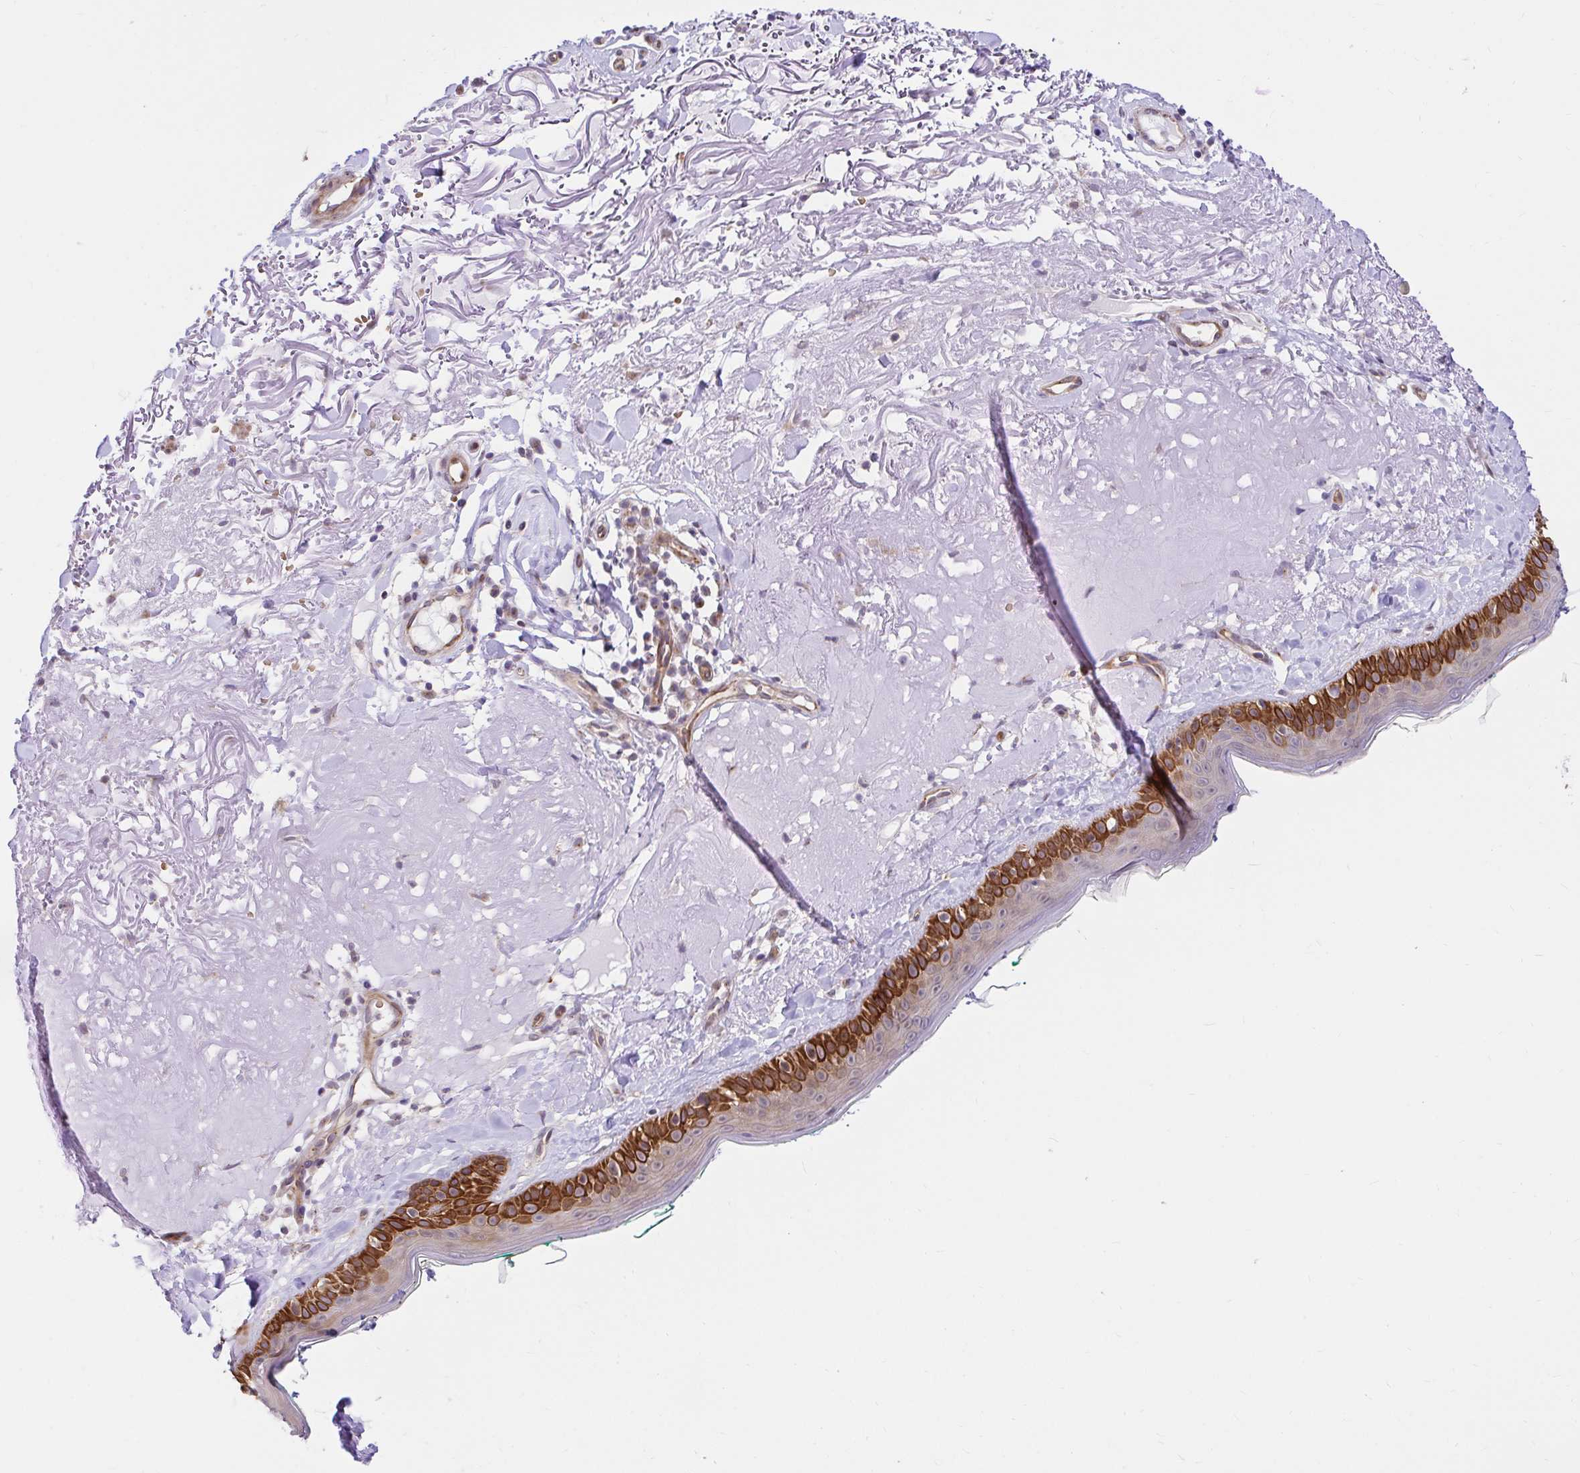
{"staining": {"intensity": "negative", "quantity": "none", "location": "none"}, "tissue": "skin", "cell_type": "Fibroblasts", "image_type": "normal", "snomed": [{"axis": "morphology", "description": "Normal tissue, NOS"}, {"axis": "topography", "description": "Skin"}], "caption": "This is a micrograph of immunohistochemistry (IHC) staining of normal skin, which shows no staining in fibroblasts.", "gene": "TRIM55", "patient": {"sex": "male", "age": 73}}